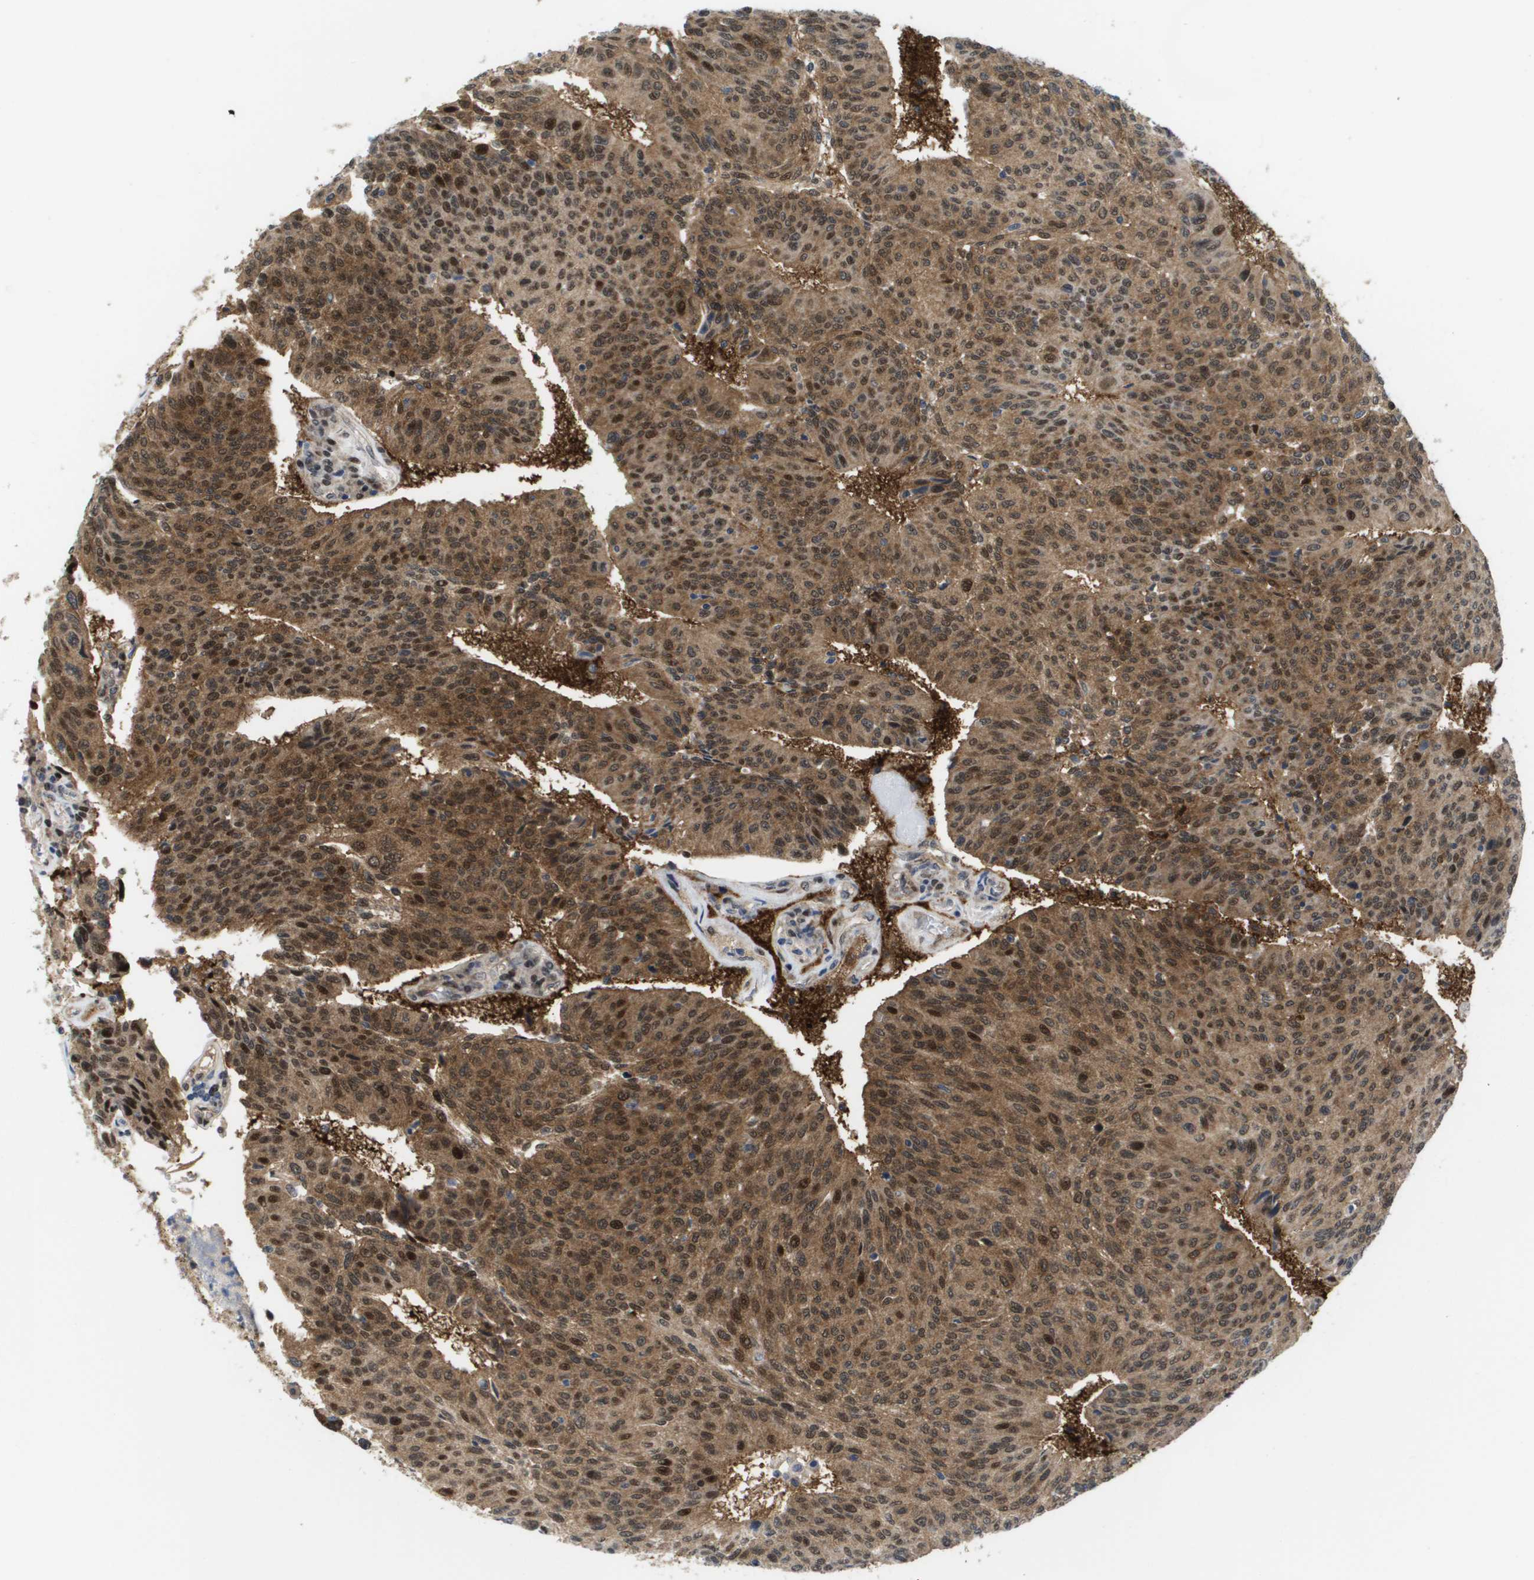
{"staining": {"intensity": "moderate", "quantity": ">75%", "location": "cytoplasmic/membranous,nuclear"}, "tissue": "urothelial cancer", "cell_type": "Tumor cells", "image_type": "cancer", "snomed": [{"axis": "morphology", "description": "Urothelial carcinoma, High grade"}, {"axis": "topography", "description": "Urinary bladder"}], "caption": "Urothelial carcinoma (high-grade) stained with IHC demonstrates moderate cytoplasmic/membranous and nuclear positivity in about >75% of tumor cells.", "gene": "FKBP4", "patient": {"sex": "male", "age": 66}}